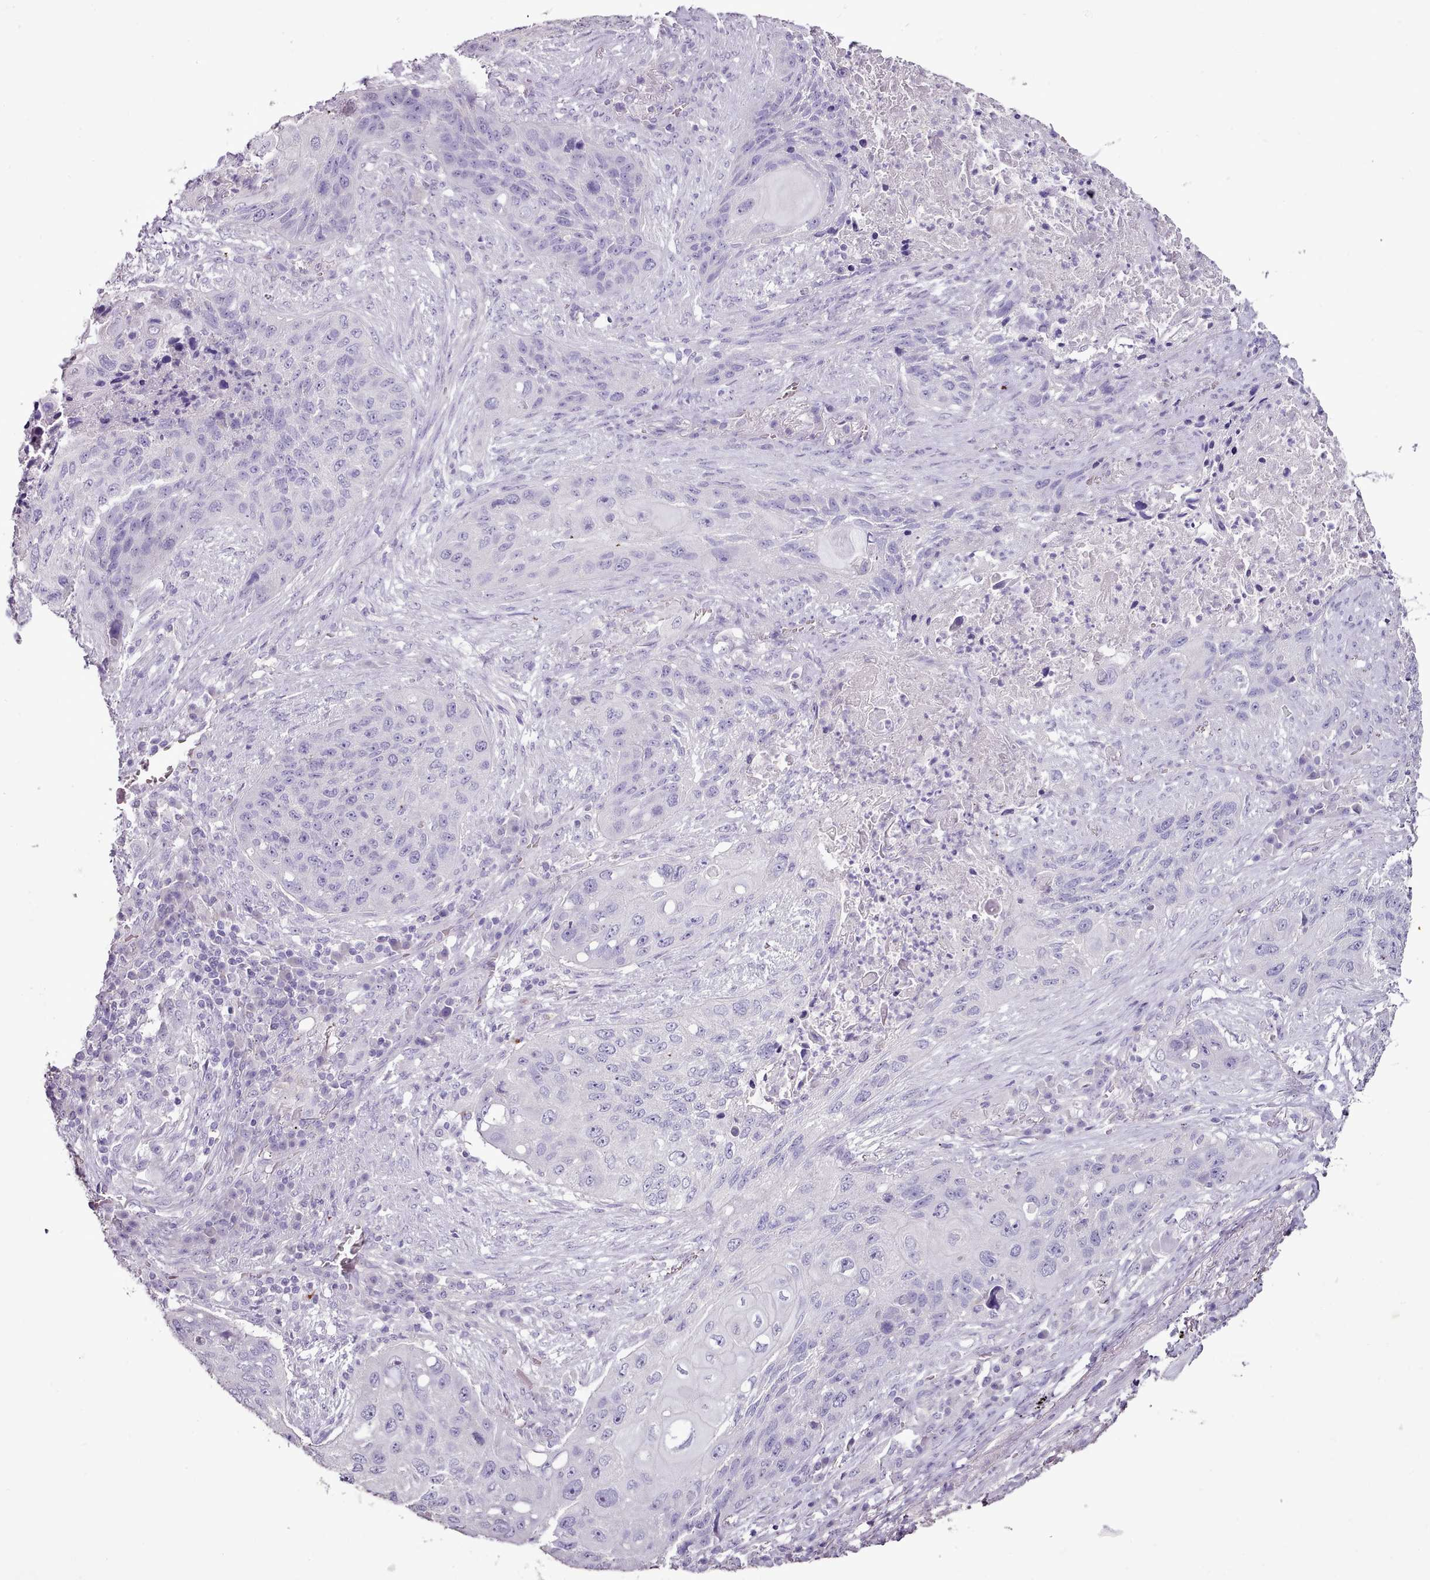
{"staining": {"intensity": "negative", "quantity": "none", "location": "none"}, "tissue": "lung cancer", "cell_type": "Tumor cells", "image_type": "cancer", "snomed": [{"axis": "morphology", "description": "Squamous cell carcinoma, NOS"}, {"axis": "topography", "description": "Lung"}], "caption": "High magnification brightfield microscopy of lung squamous cell carcinoma stained with DAB (brown) and counterstained with hematoxylin (blue): tumor cells show no significant staining. (Brightfield microscopy of DAB (3,3'-diaminobenzidine) immunohistochemistry at high magnification).", "gene": "BLOC1S2", "patient": {"sex": "female", "age": 63}}